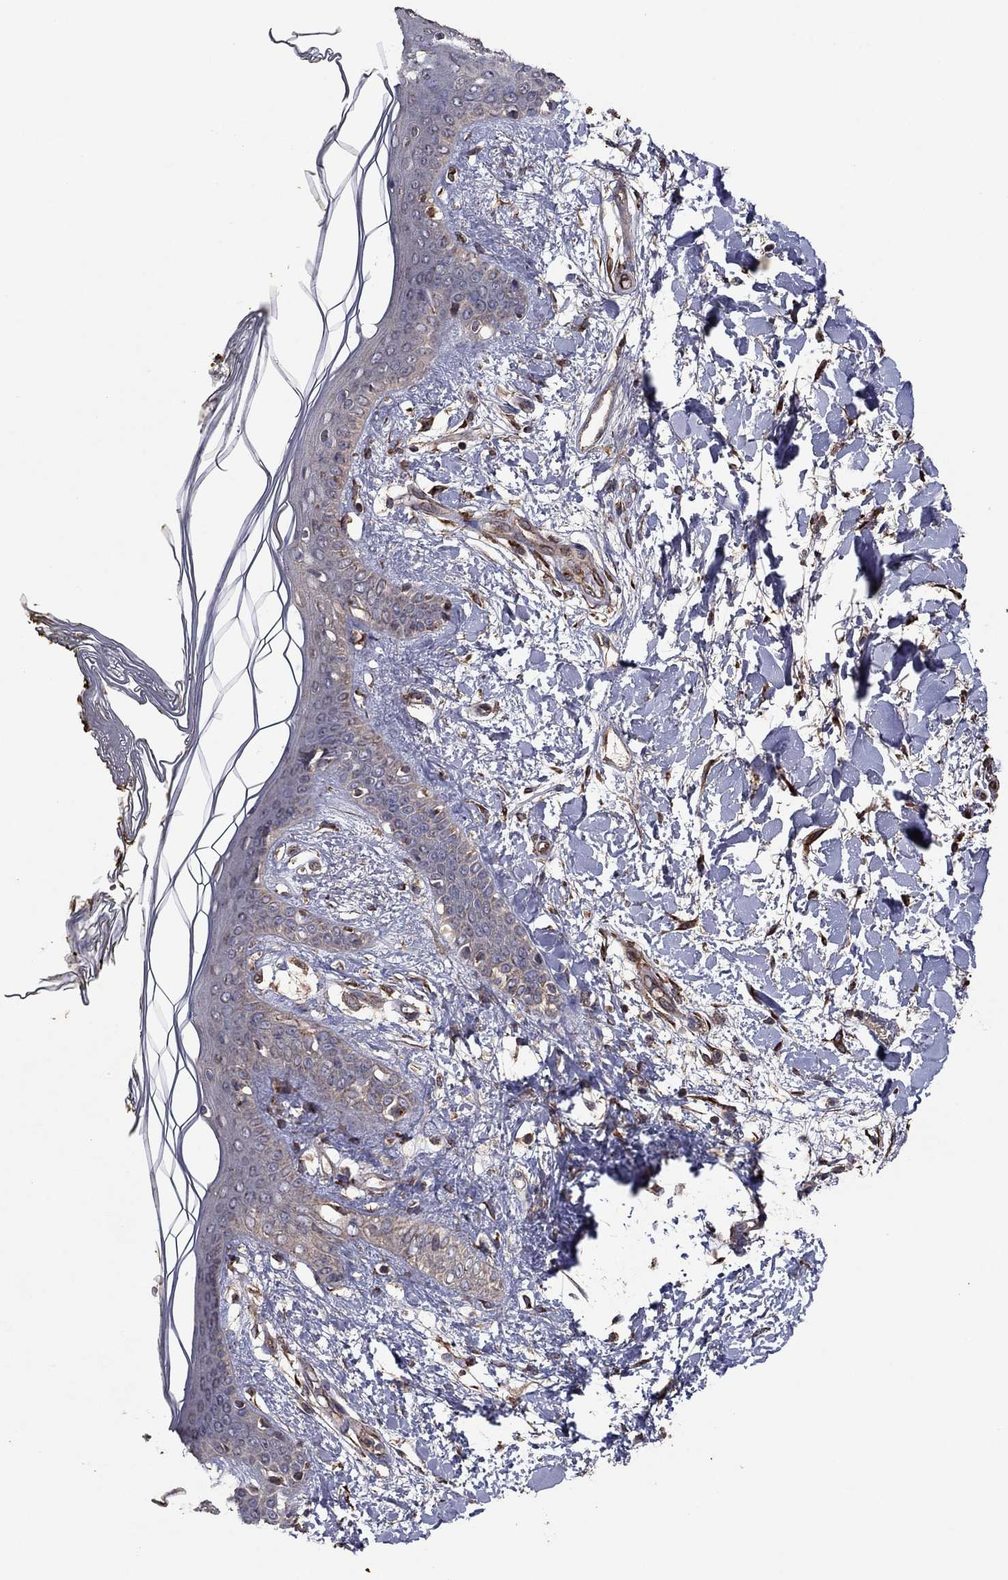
{"staining": {"intensity": "negative", "quantity": "none", "location": "none"}, "tissue": "skin", "cell_type": "Fibroblasts", "image_type": "normal", "snomed": [{"axis": "morphology", "description": "Normal tissue, NOS"}, {"axis": "topography", "description": "Skin"}], "caption": "High power microscopy image of an immunohistochemistry histopathology image of benign skin, revealing no significant expression in fibroblasts. (DAB IHC, high magnification).", "gene": "FLT4", "patient": {"sex": "female", "age": 34}}